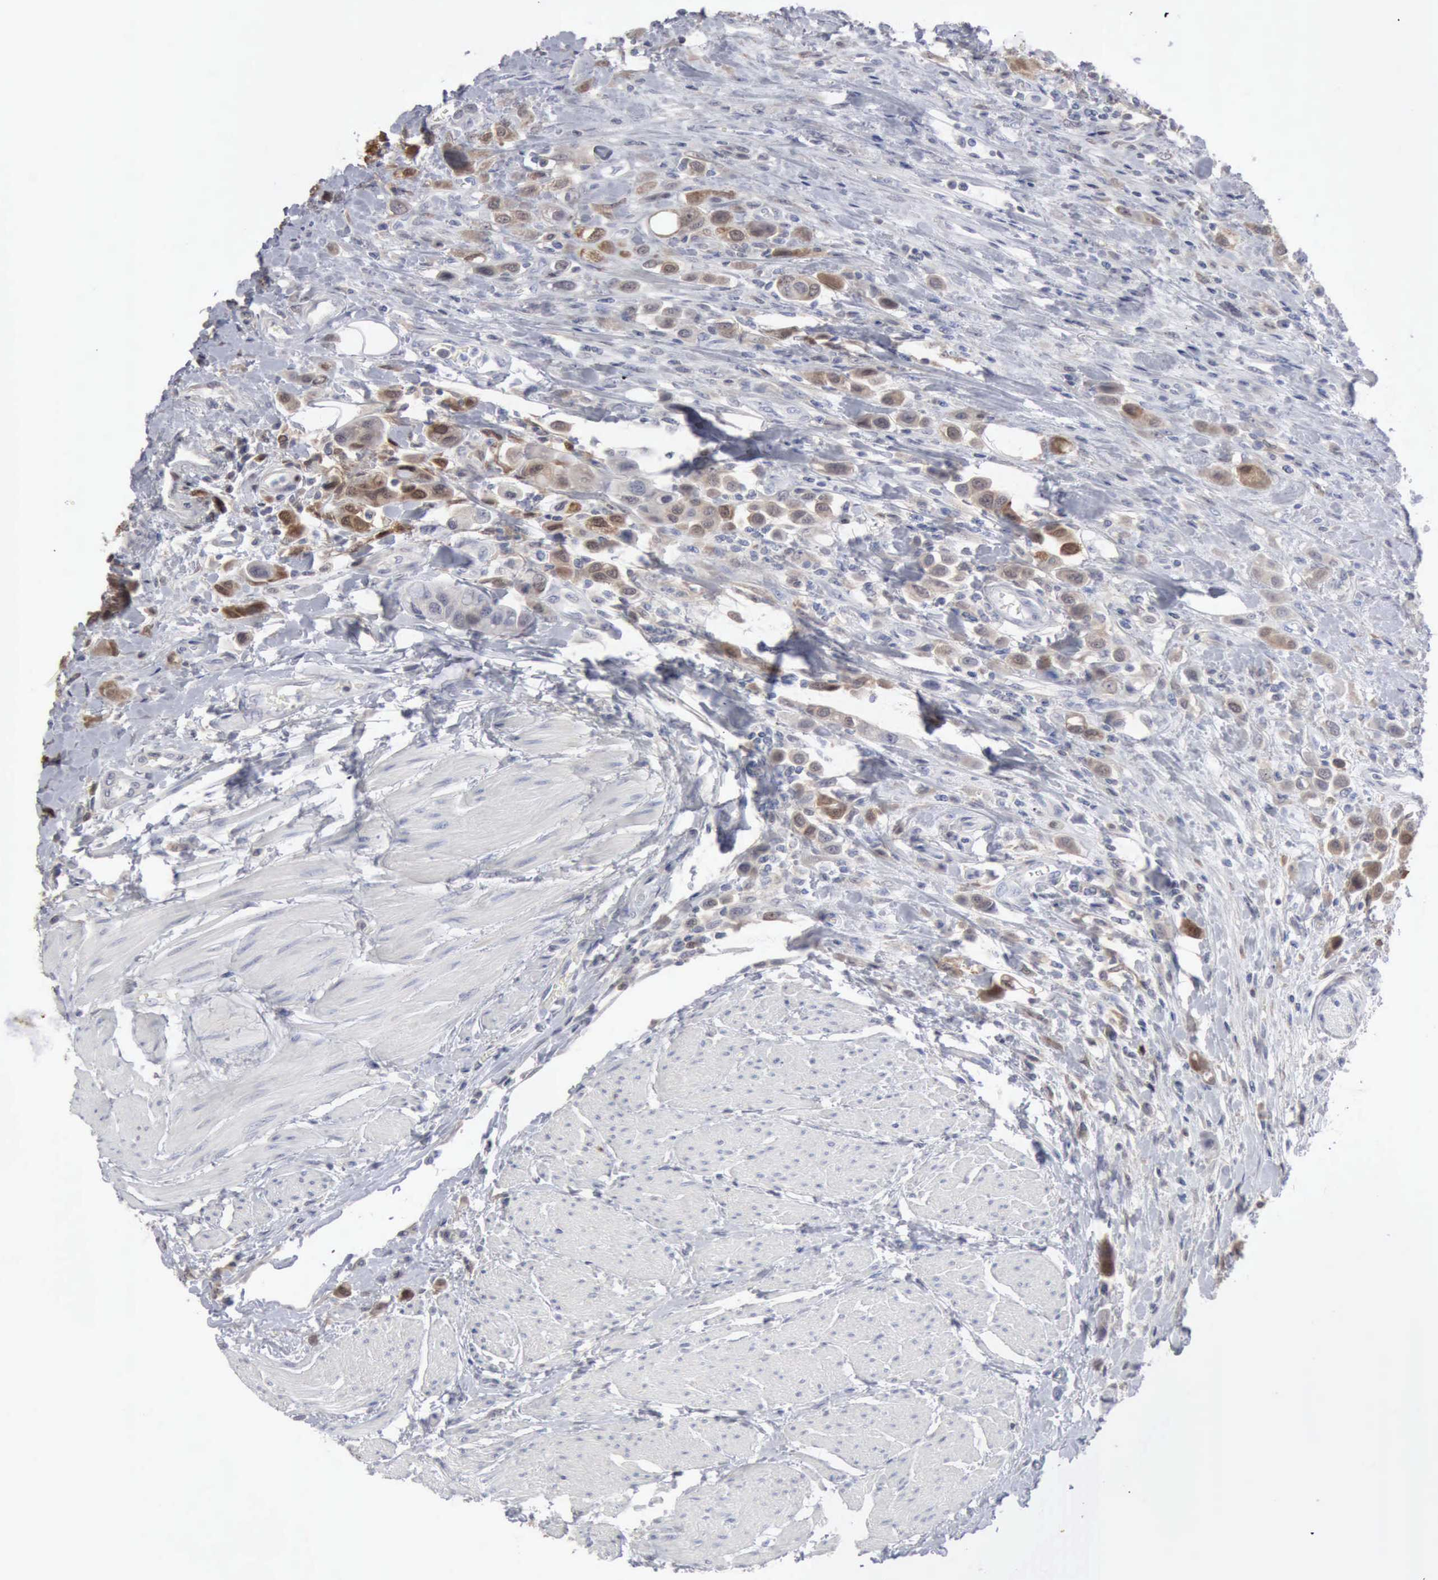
{"staining": {"intensity": "weak", "quantity": "<25%", "location": "cytoplasmic/membranous,nuclear"}, "tissue": "urothelial cancer", "cell_type": "Tumor cells", "image_type": "cancer", "snomed": [{"axis": "morphology", "description": "Urothelial carcinoma, High grade"}, {"axis": "topography", "description": "Urinary bladder"}], "caption": "Human high-grade urothelial carcinoma stained for a protein using IHC reveals no staining in tumor cells.", "gene": "STAT1", "patient": {"sex": "male", "age": 50}}